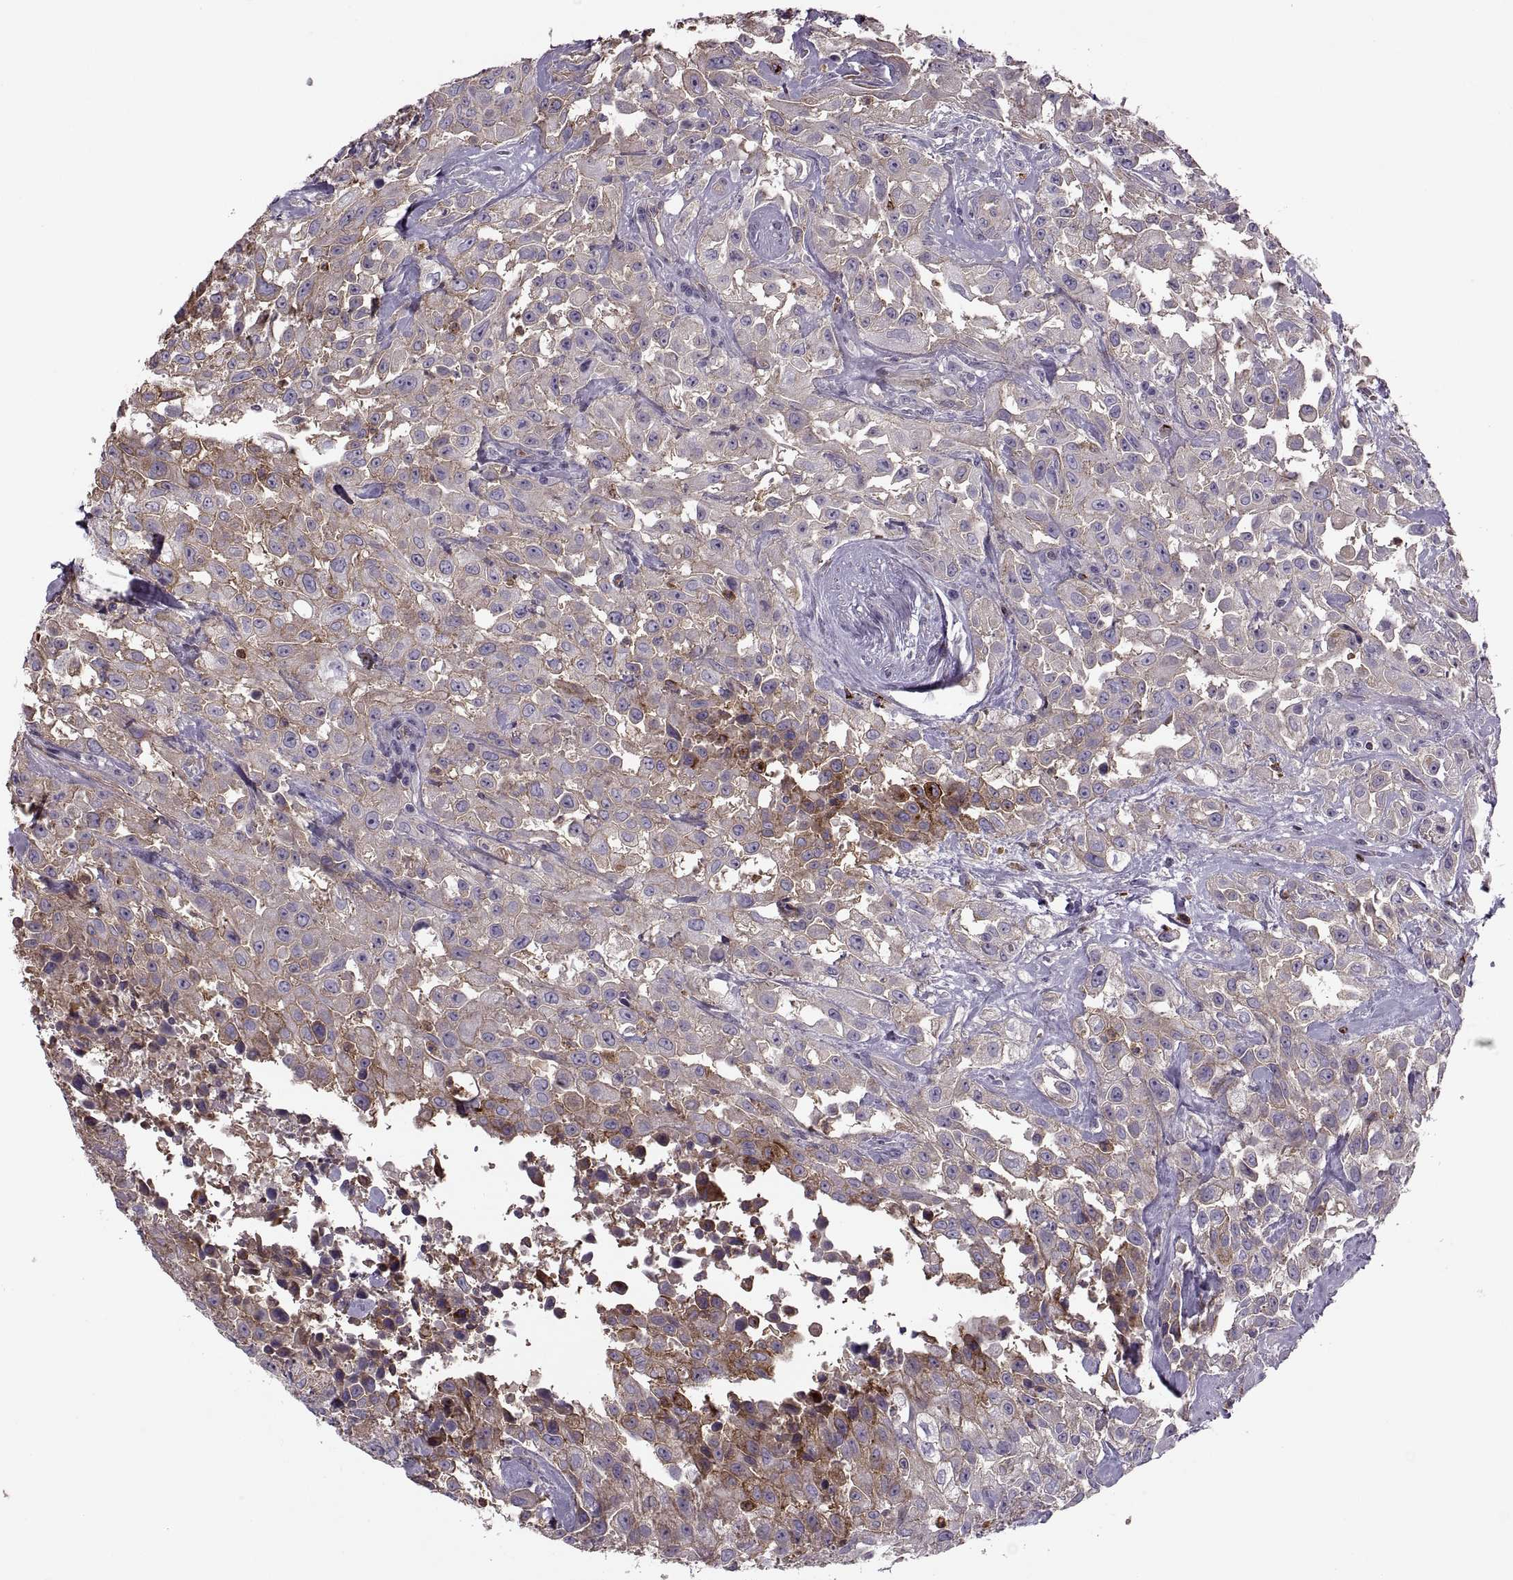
{"staining": {"intensity": "moderate", "quantity": "25%-75%", "location": "cytoplasmic/membranous"}, "tissue": "urothelial cancer", "cell_type": "Tumor cells", "image_type": "cancer", "snomed": [{"axis": "morphology", "description": "Urothelial carcinoma, High grade"}, {"axis": "topography", "description": "Urinary bladder"}], "caption": "DAB immunohistochemical staining of human urothelial cancer reveals moderate cytoplasmic/membranous protein positivity in about 25%-75% of tumor cells.", "gene": "SLC2A3", "patient": {"sex": "male", "age": 79}}